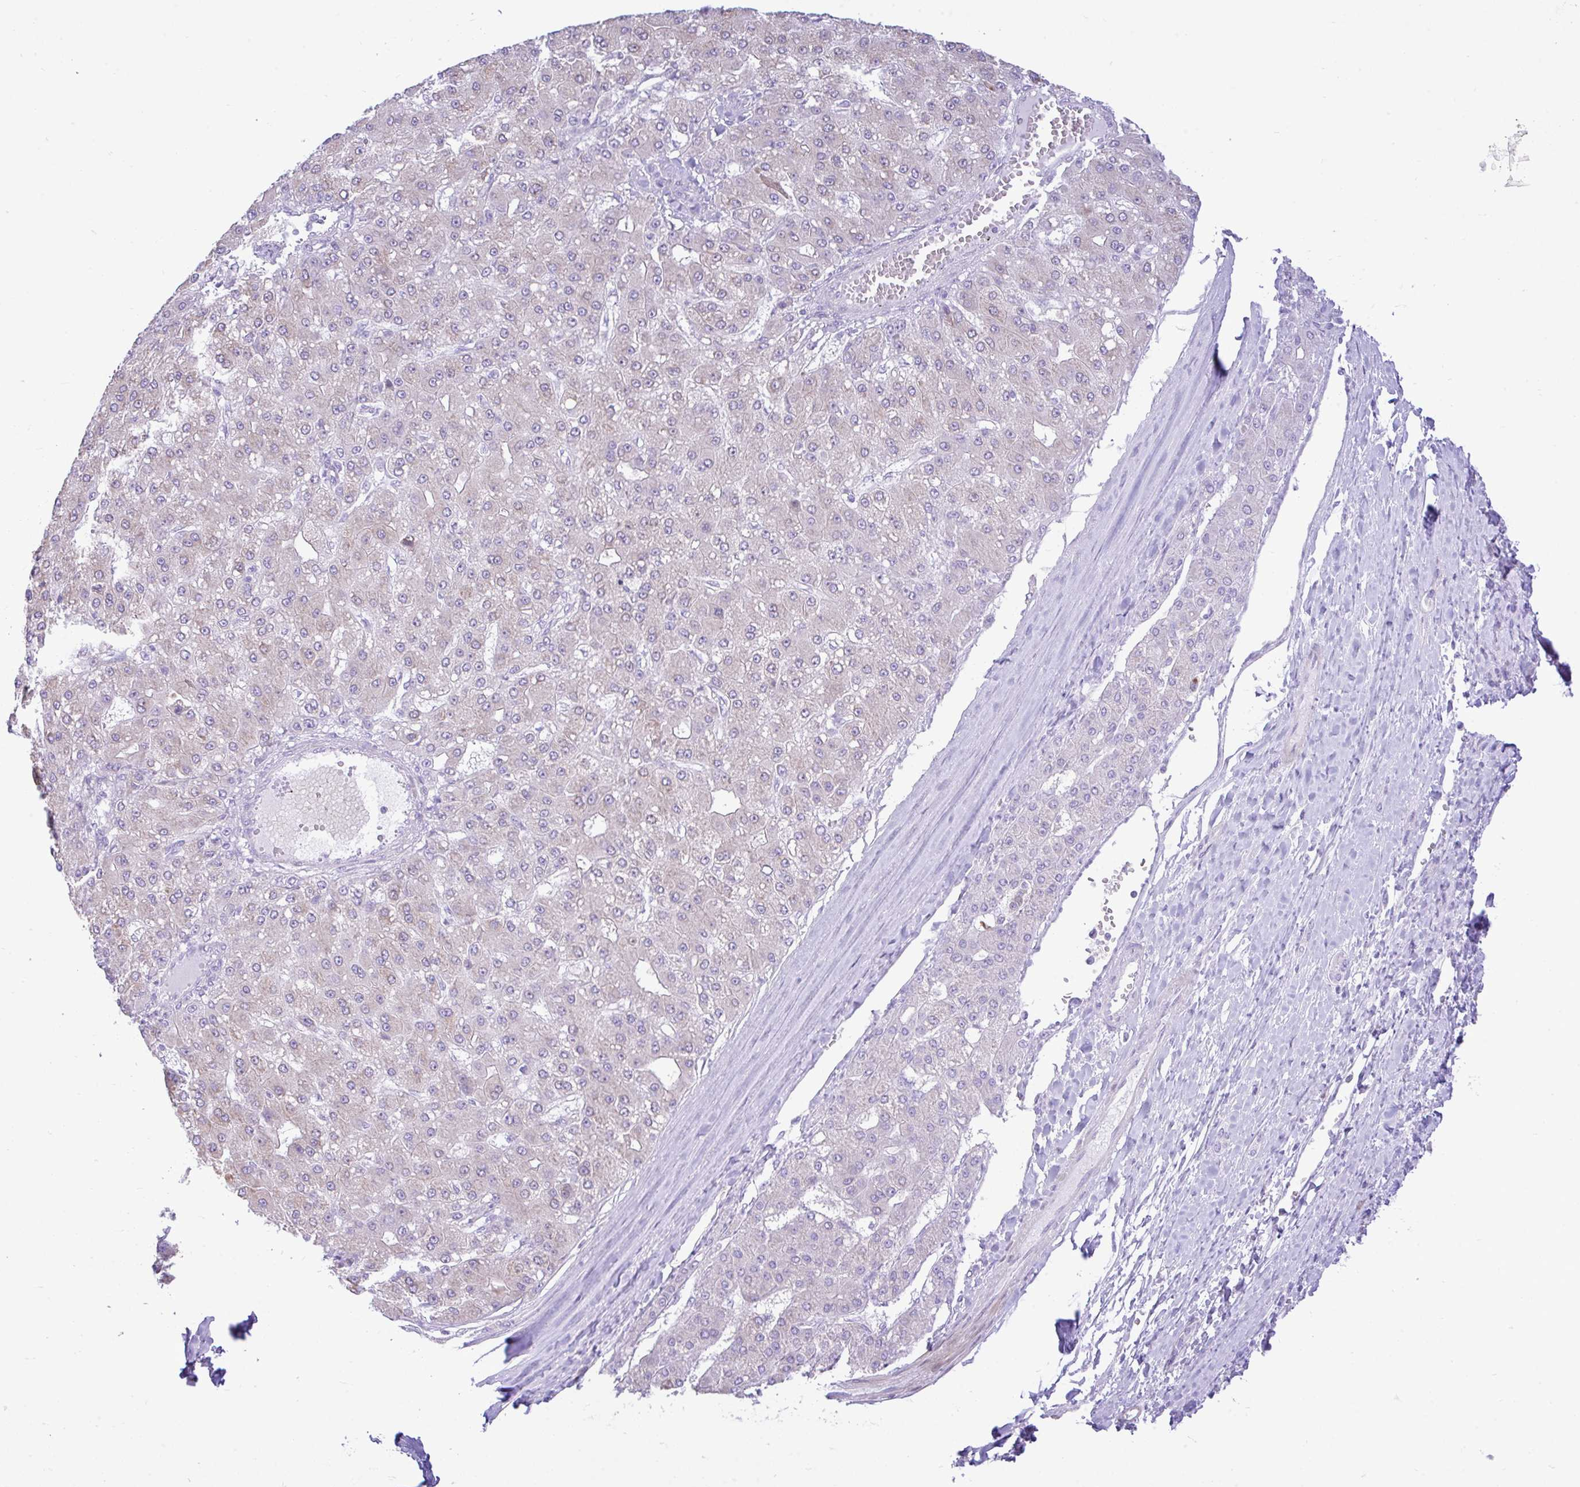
{"staining": {"intensity": "moderate", "quantity": "<25%", "location": "cytoplasmic/membranous"}, "tissue": "liver cancer", "cell_type": "Tumor cells", "image_type": "cancer", "snomed": [{"axis": "morphology", "description": "Carcinoma, Hepatocellular, NOS"}, {"axis": "topography", "description": "Liver"}], "caption": "Immunohistochemical staining of human liver cancer (hepatocellular carcinoma) exhibits low levels of moderate cytoplasmic/membranous positivity in about <25% of tumor cells.", "gene": "EEF1A2", "patient": {"sex": "male", "age": 67}}